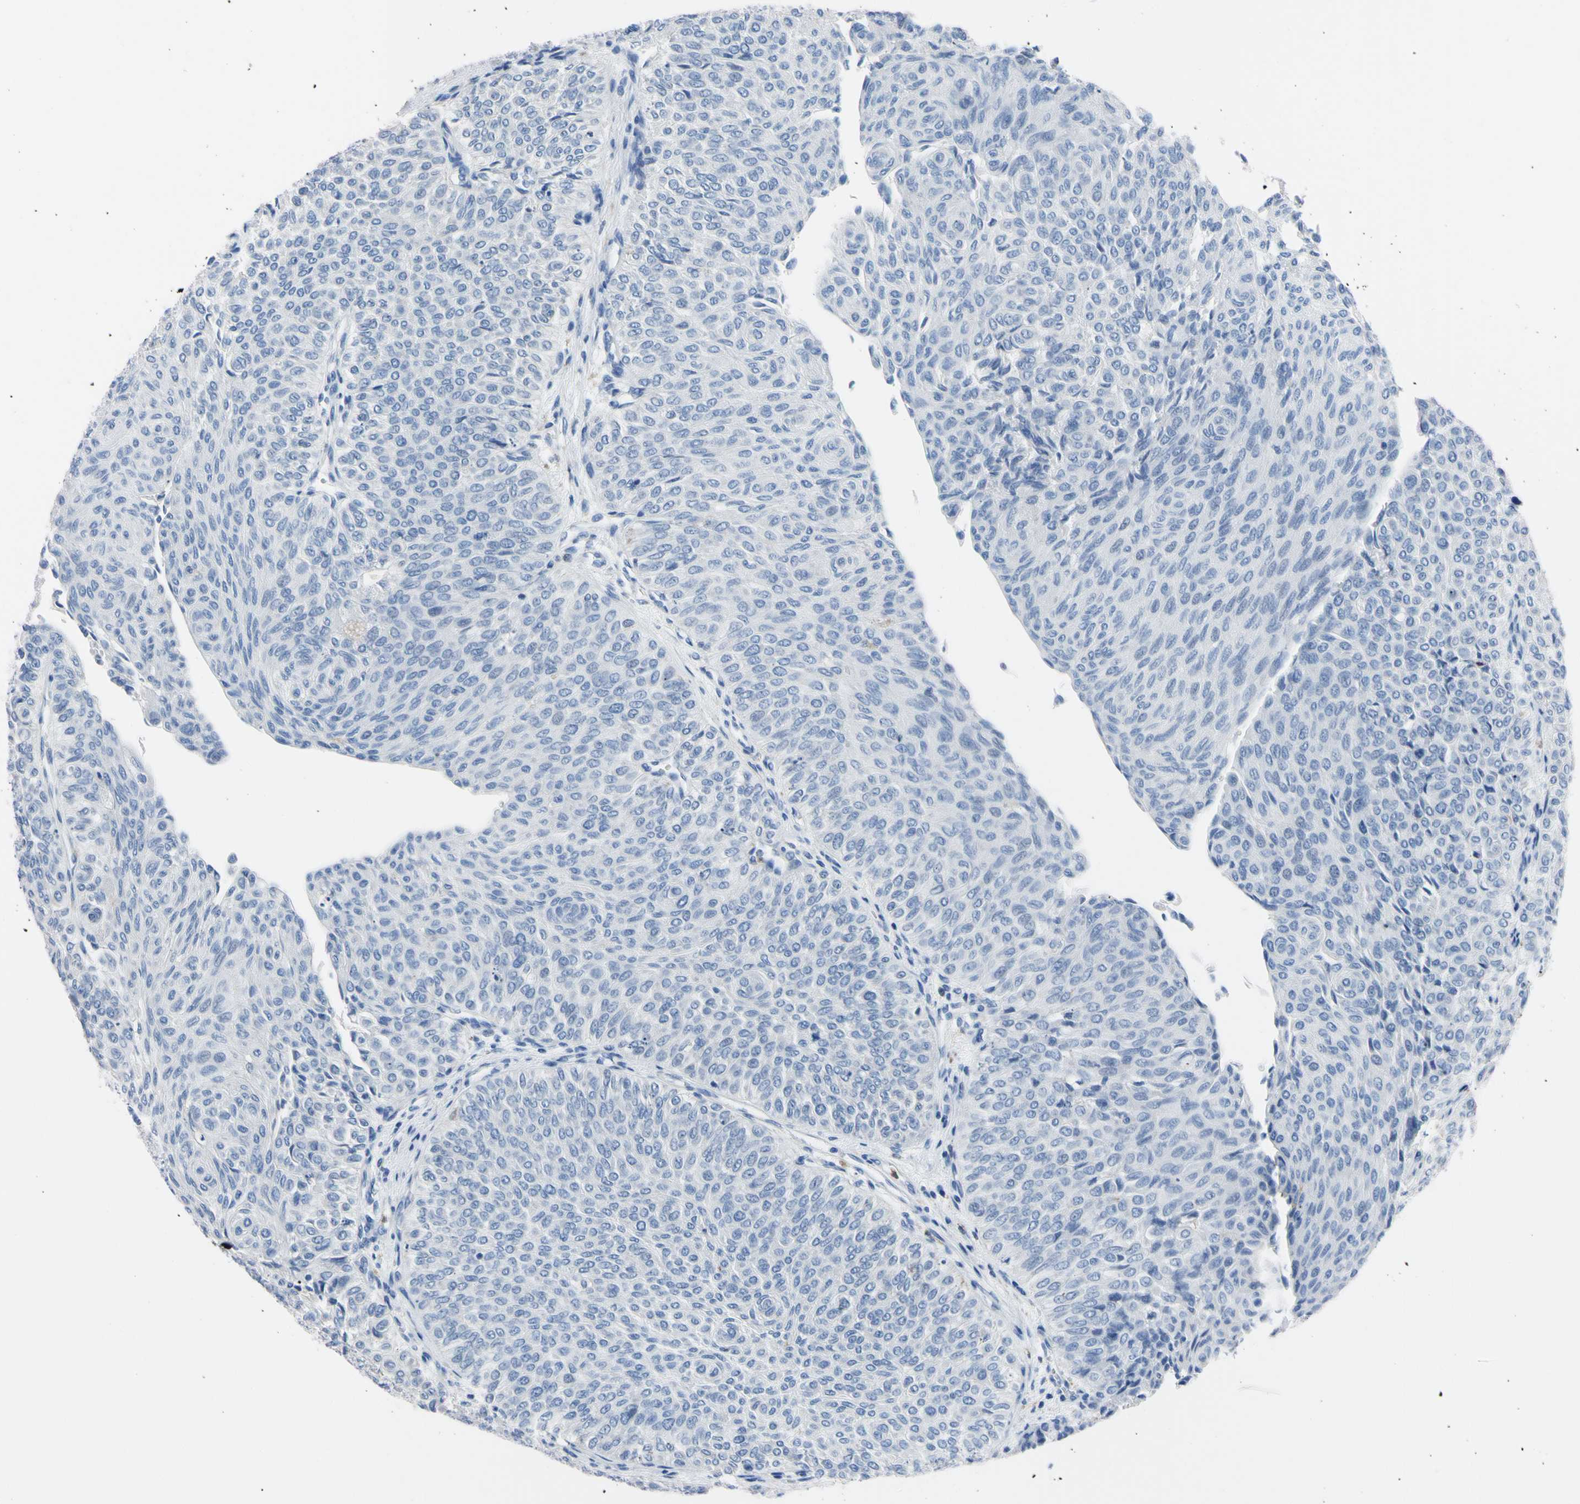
{"staining": {"intensity": "negative", "quantity": "none", "location": "none"}, "tissue": "urothelial cancer", "cell_type": "Tumor cells", "image_type": "cancer", "snomed": [{"axis": "morphology", "description": "Urothelial carcinoma, Low grade"}, {"axis": "topography", "description": "Urinary bladder"}], "caption": "This is a image of immunohistochemistry staining of urothelial cancer, which shows no positivity in tumor cells.", "gene": "NCF4", "patient": {"sex": "male", "age": 78}}